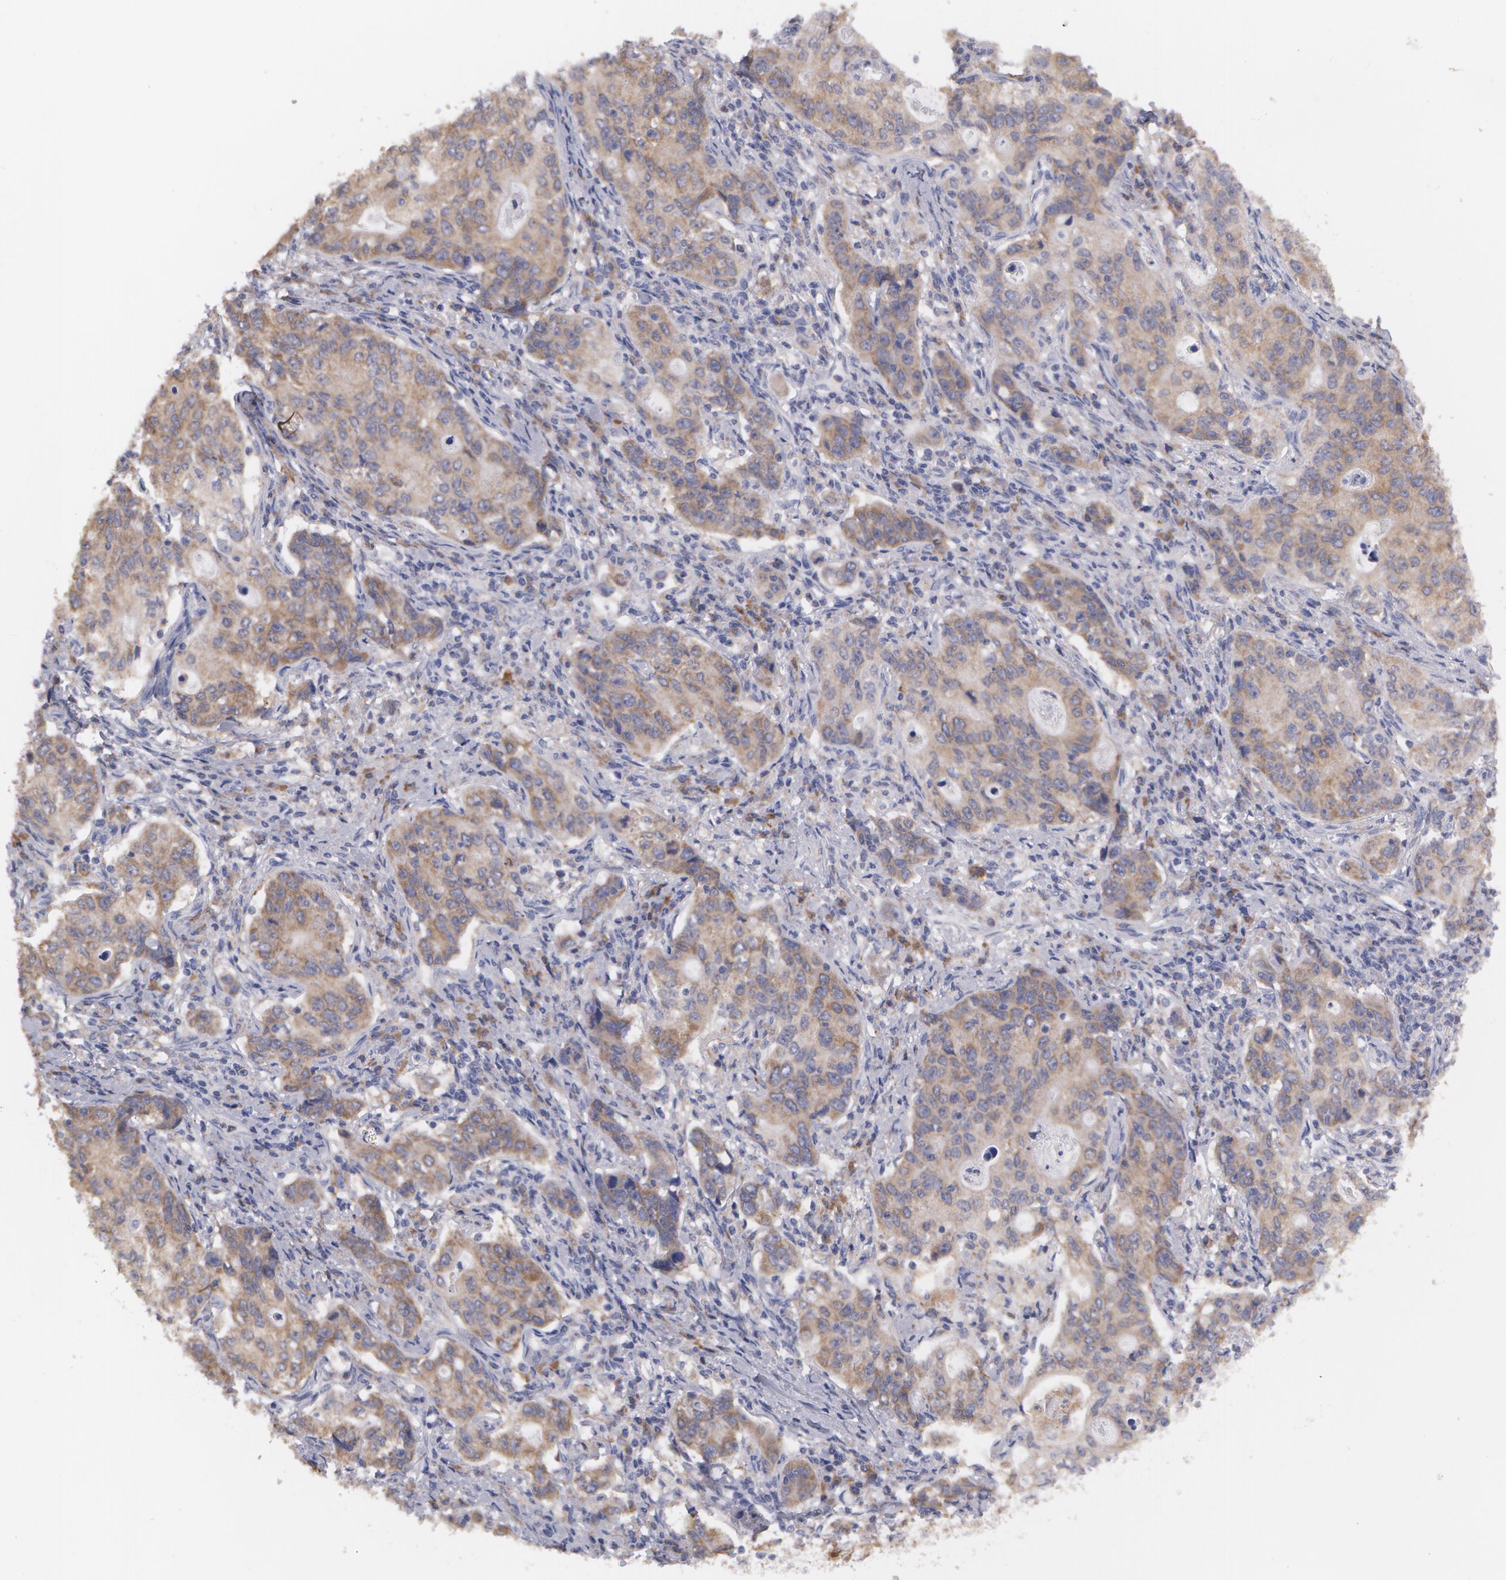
{"staining": {"intensity": "strong", "quantity": ">75%", "location": "cytoplasmic/membranous"}, "tissue": "stomach cancer", "cell_type": "Tumor cells", "image_type": "cancer", "snomed": [{"axis": "morphology", "description": "Adenocarcinoma, NOS"}, {"axis": "topography", "description": "Esophagus"}, {"axis": "topography", "description": "Stomach"}], "caption": "Strong cytoplasmic/membranous expression is appreciated in about >75% of tumor cells in stomach cancer (adenocarcinoma).", "gene": "MTHFD1", "patient": {"sex": "male", "age": 74}}